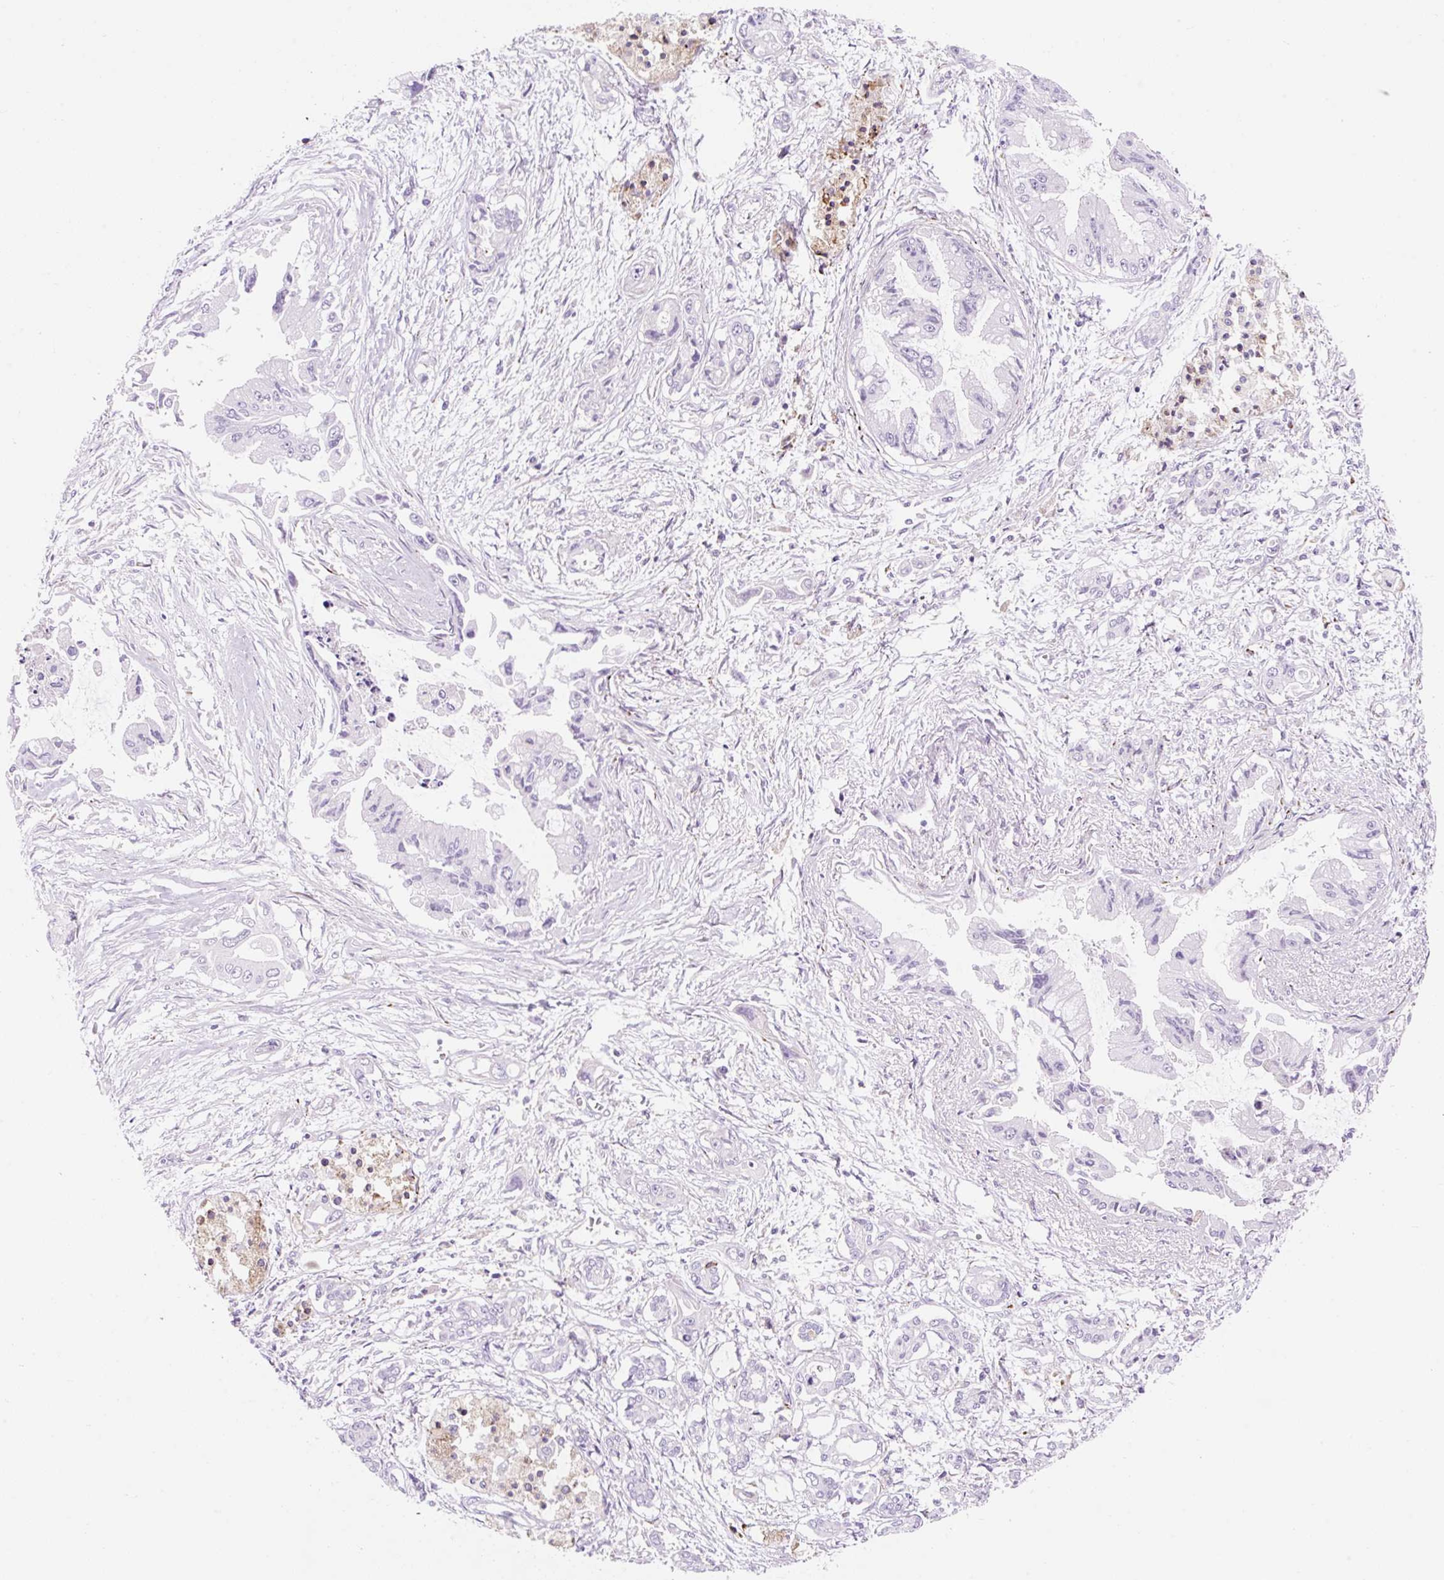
{"staining": {"intensity": "negative", "quantity": "none", "location": "none"}, "tissue": "pancreatic cancer", "cell_type": "Tumor cells", "image_type": "cancer", "snomed": [{"axis": "morphology", "description": "Adenocarcinoma, NOS"}, {"axis": "topography", "description": "Pancreas"}], "caption": "Human pancreatic cancer stained for a protein using immunohistochemistry (IHC) shows no staining in tumor cells.", "gene": "ZNF121", "patient": {"sex": "male", "age": 84}}